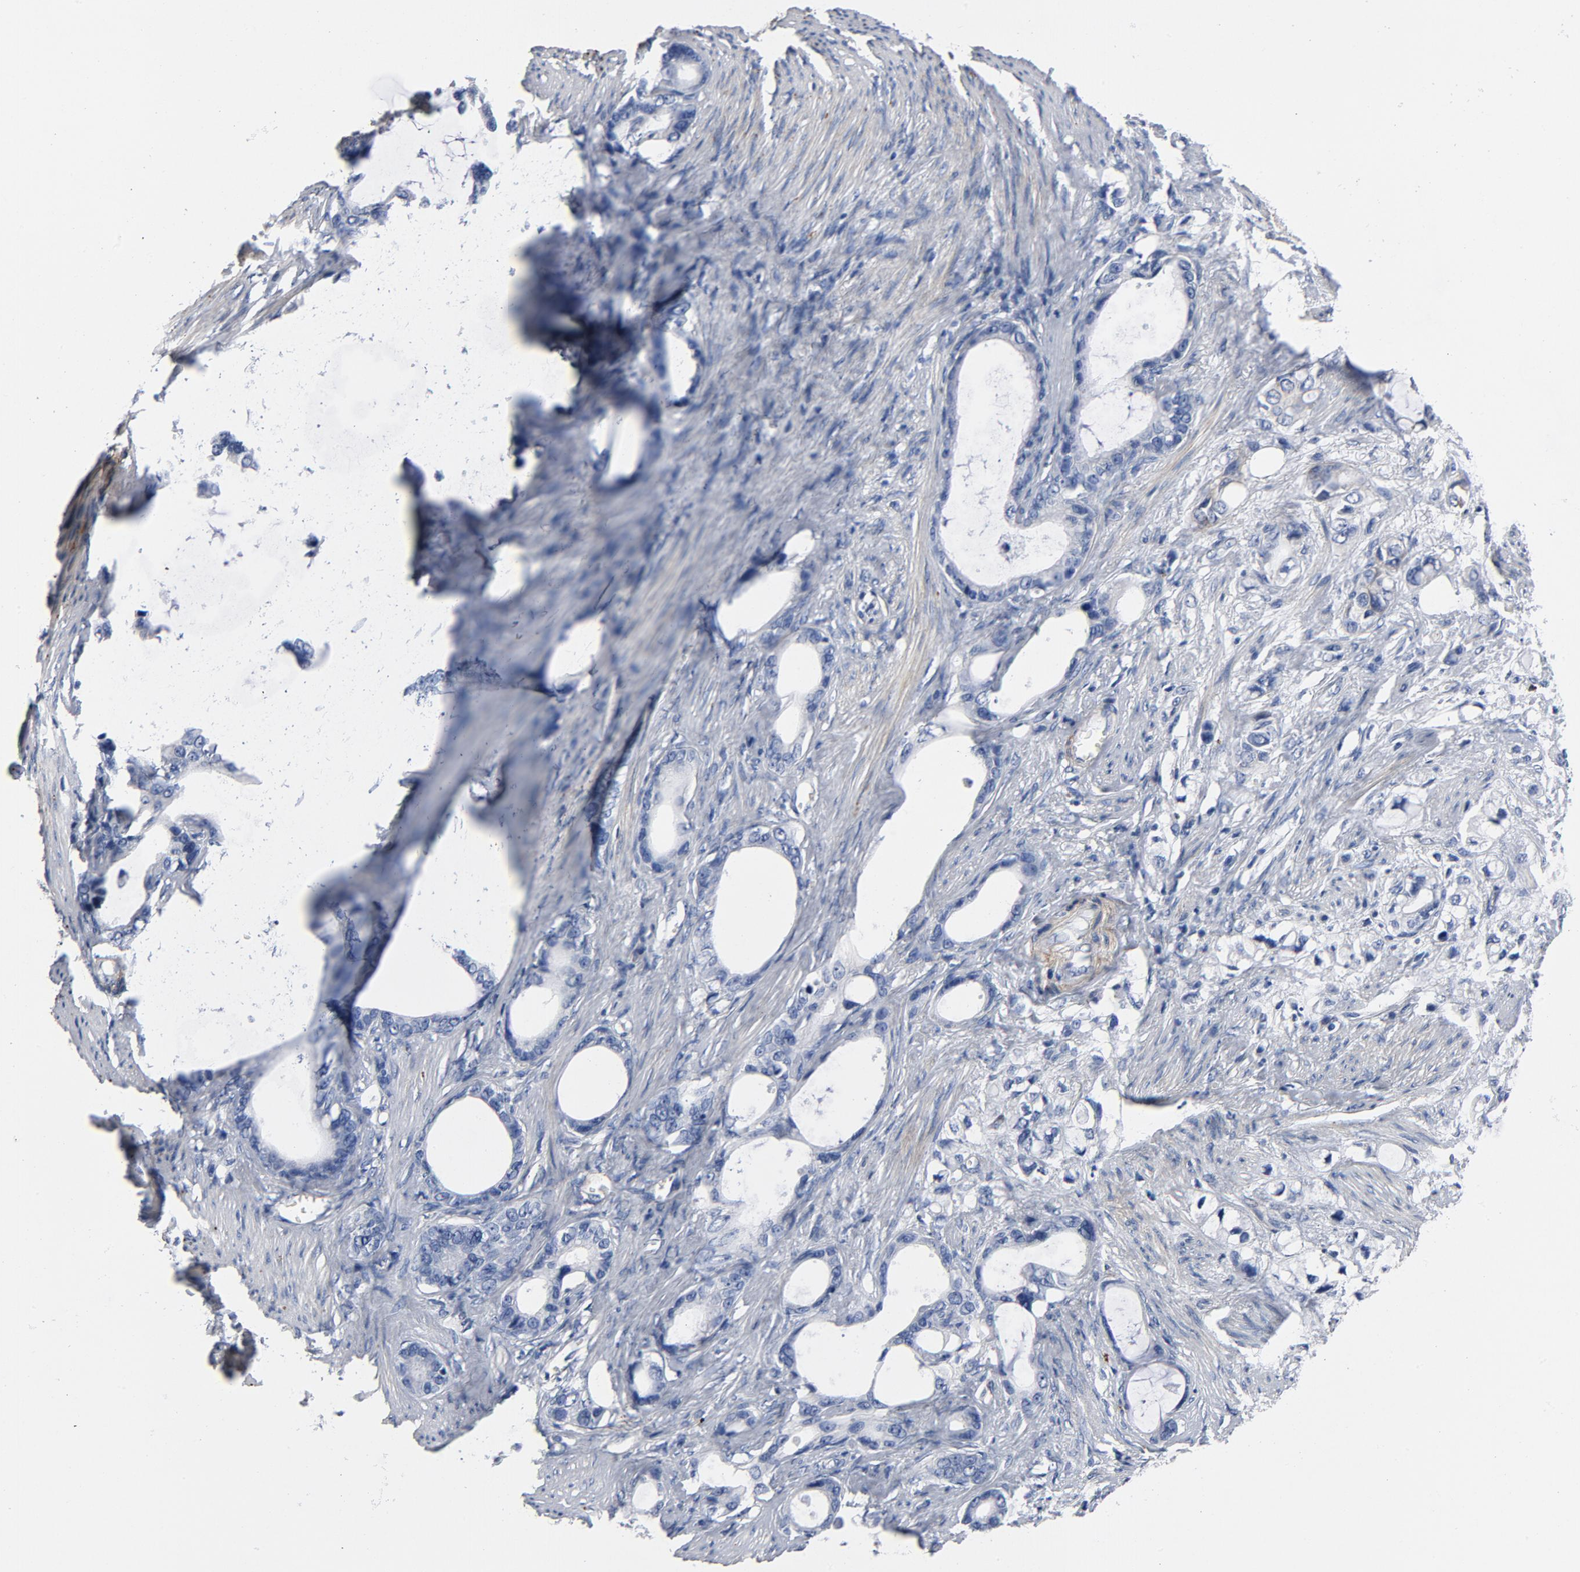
{"staining": {"intensity": "negative", "quantity": "none", "location": "none"}, "tissue": "stomach cancer", "cell_type": "Tumor cells", "image_type": "cancer", "snomed": [{"axis": "morphology", "description": "Adenocarcinoma, NOS"}, {"axis": "topography", "description": "Stomach"}], "caption": "Immunohistochemistry (IHC) photomicrograph of neoplastic tissue: stomach cancer (adenocarcinoma) stained with DAB (3,3'-diaminobenzidine) reveals no significant protein positivity in tumor cells. (Immunohistochemistry, brightfield microscopy, high magnification).", "gene": "LAMC1", "patient": {"sex": "female", "age": 75}}